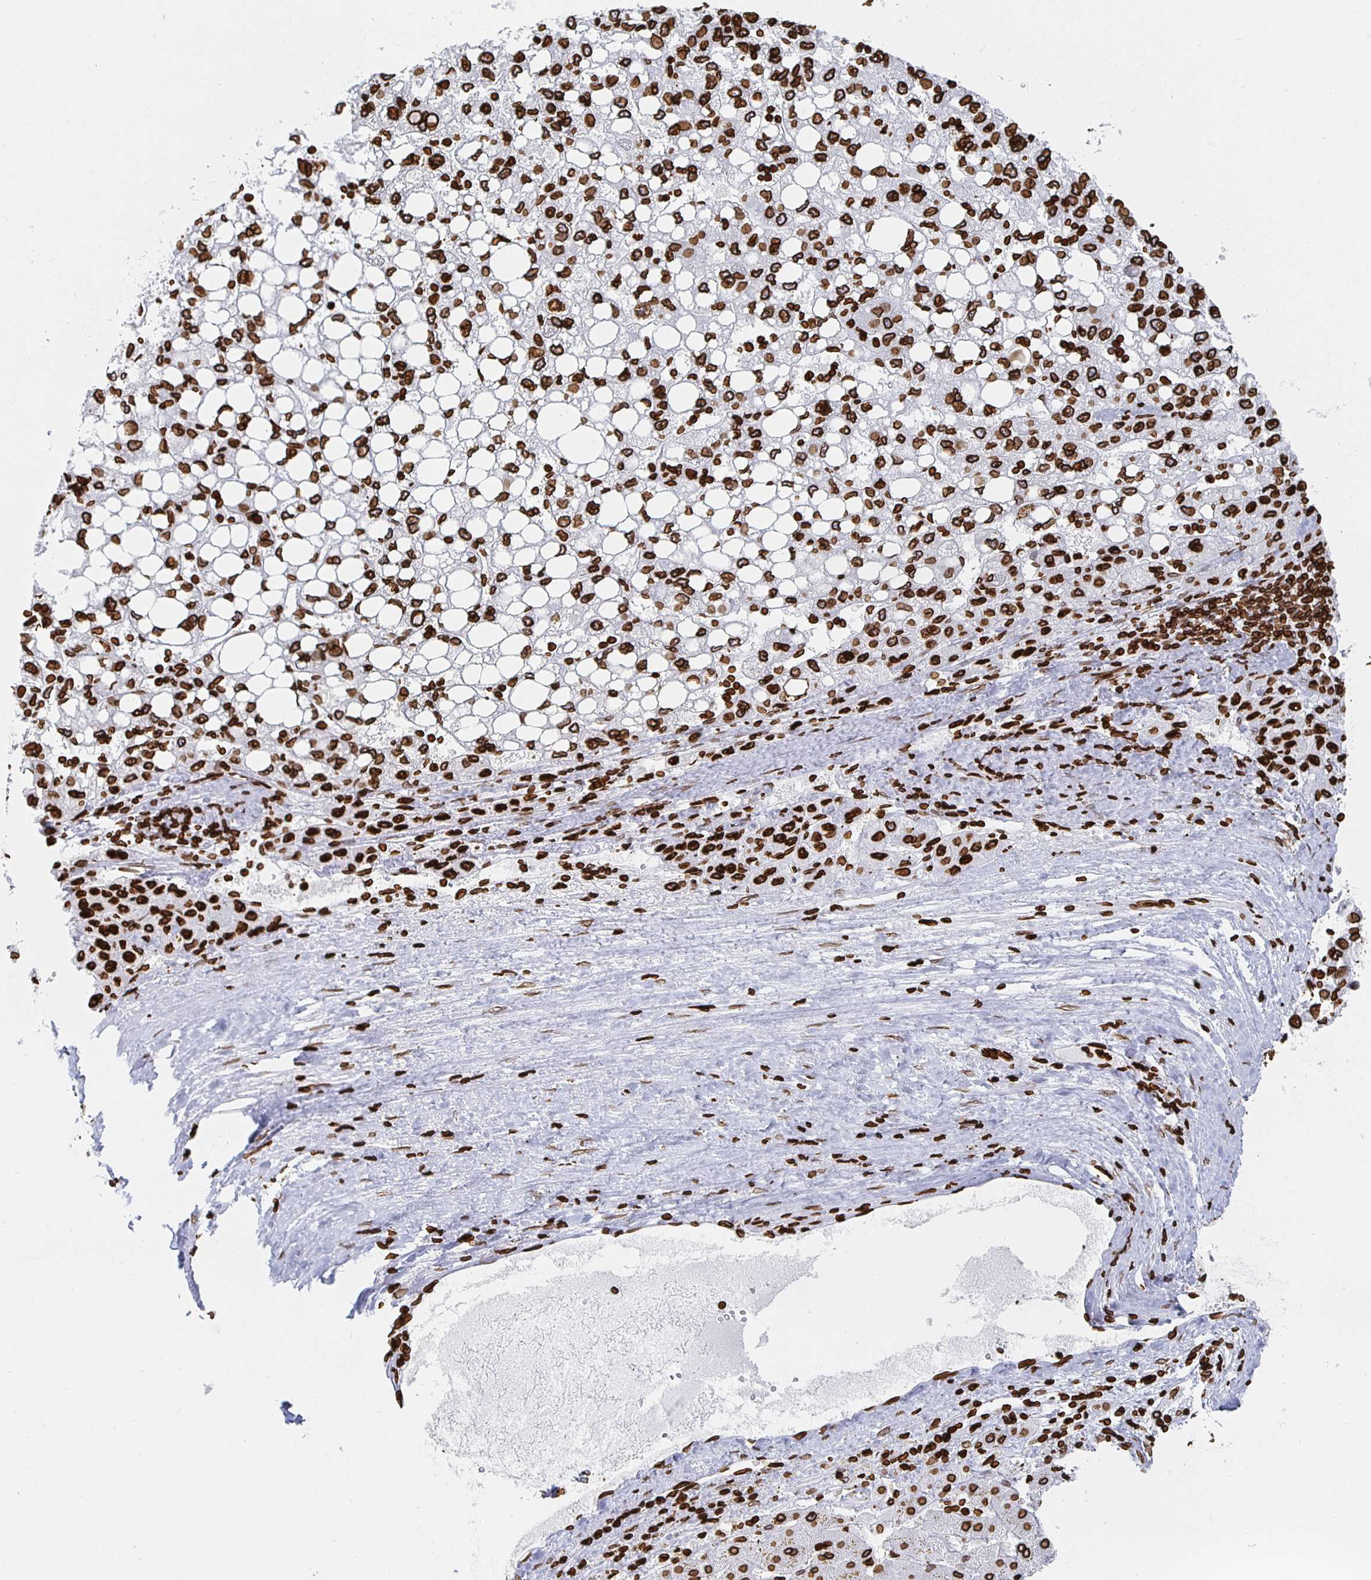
{"staining": {"intensity": "strong", "quantity": ">75%", "location": "cytoplasmic/membranous,nuclear"}, "tissue": "liver cancer", "cell_type": "Tumor cells", "image_type": "cancer", "snomed": [{"axis": "morphology", "description": "Carcinoma, Hepatocellular, NOS"}, {"axis": "topography", "description": "Liver"}], "caption": "High-magnification brightfield microscopy of liver cancer (hepatocellular carcinoma) stained with DAB (3,3'-diaminobenzidine) (brown) and counterstained with hematoxylin (blue). tumor cells exhibit strong cytoplasmic/membranous and nuclear expression is identified in approximately>75% of cells.", "gene": "LMNB1", "patient": {"sex": "female", "age": 82}}